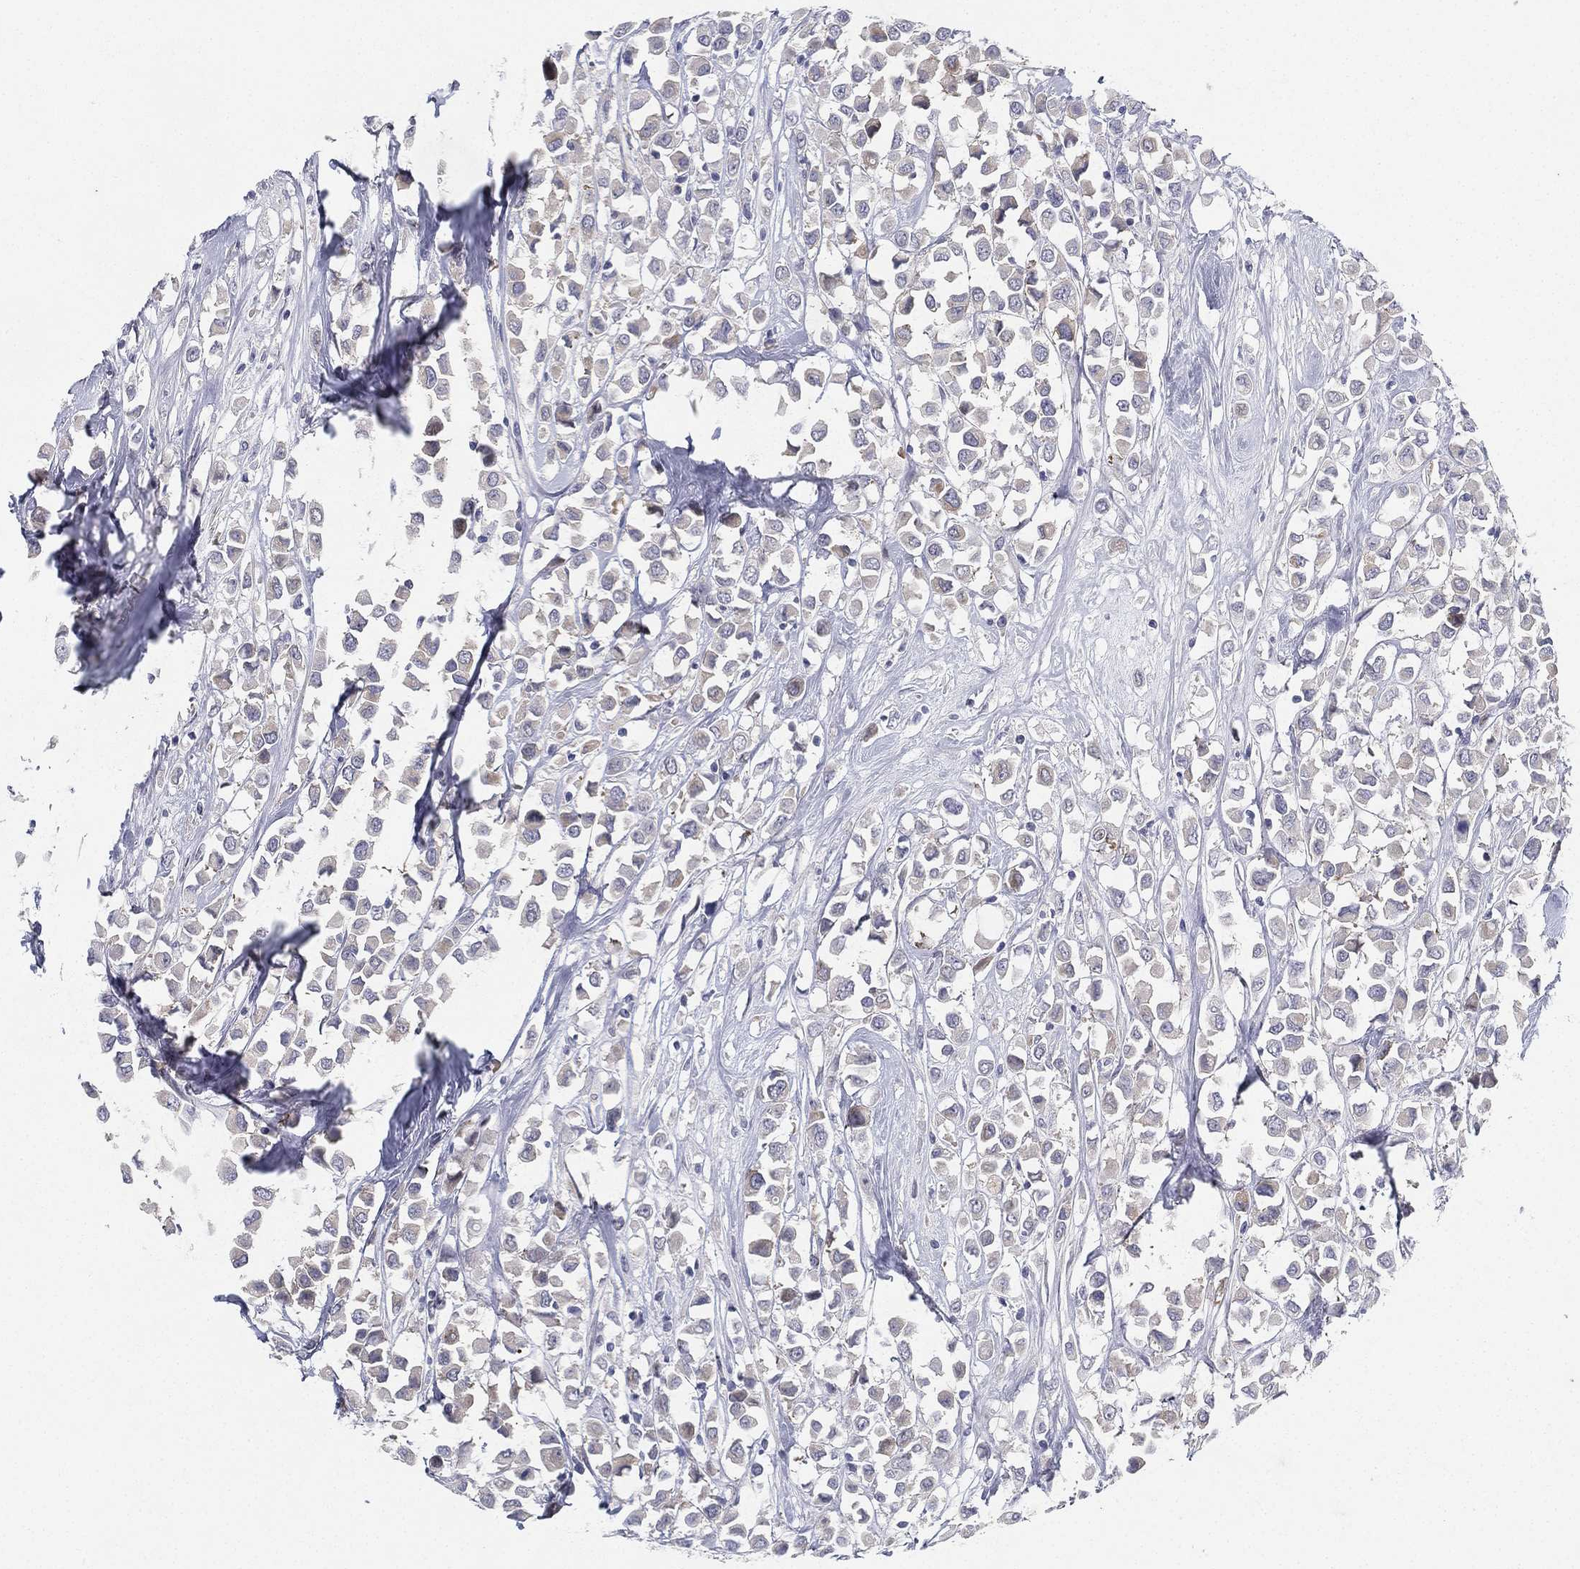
{"staining": {"intensity": "negative", "quantity": "none", "location": "none"}, "tissue": "breast cancer", "cell_type": "Tumor cells", "image_type": "cancer", "snomed": [{"axis": "morphology", "description": "Duct carcinoma"}, {"axis": "topography", "description": "Breast"}], "caption": "DAB (3,3'-diaminobenzidine) immunohistochemical staining of human intraductal carcinoma (breast) demonstrates no significant expression in tumor cells.", "gene": "HEATR4", "patient": {"sex": "female", "age": 61}}